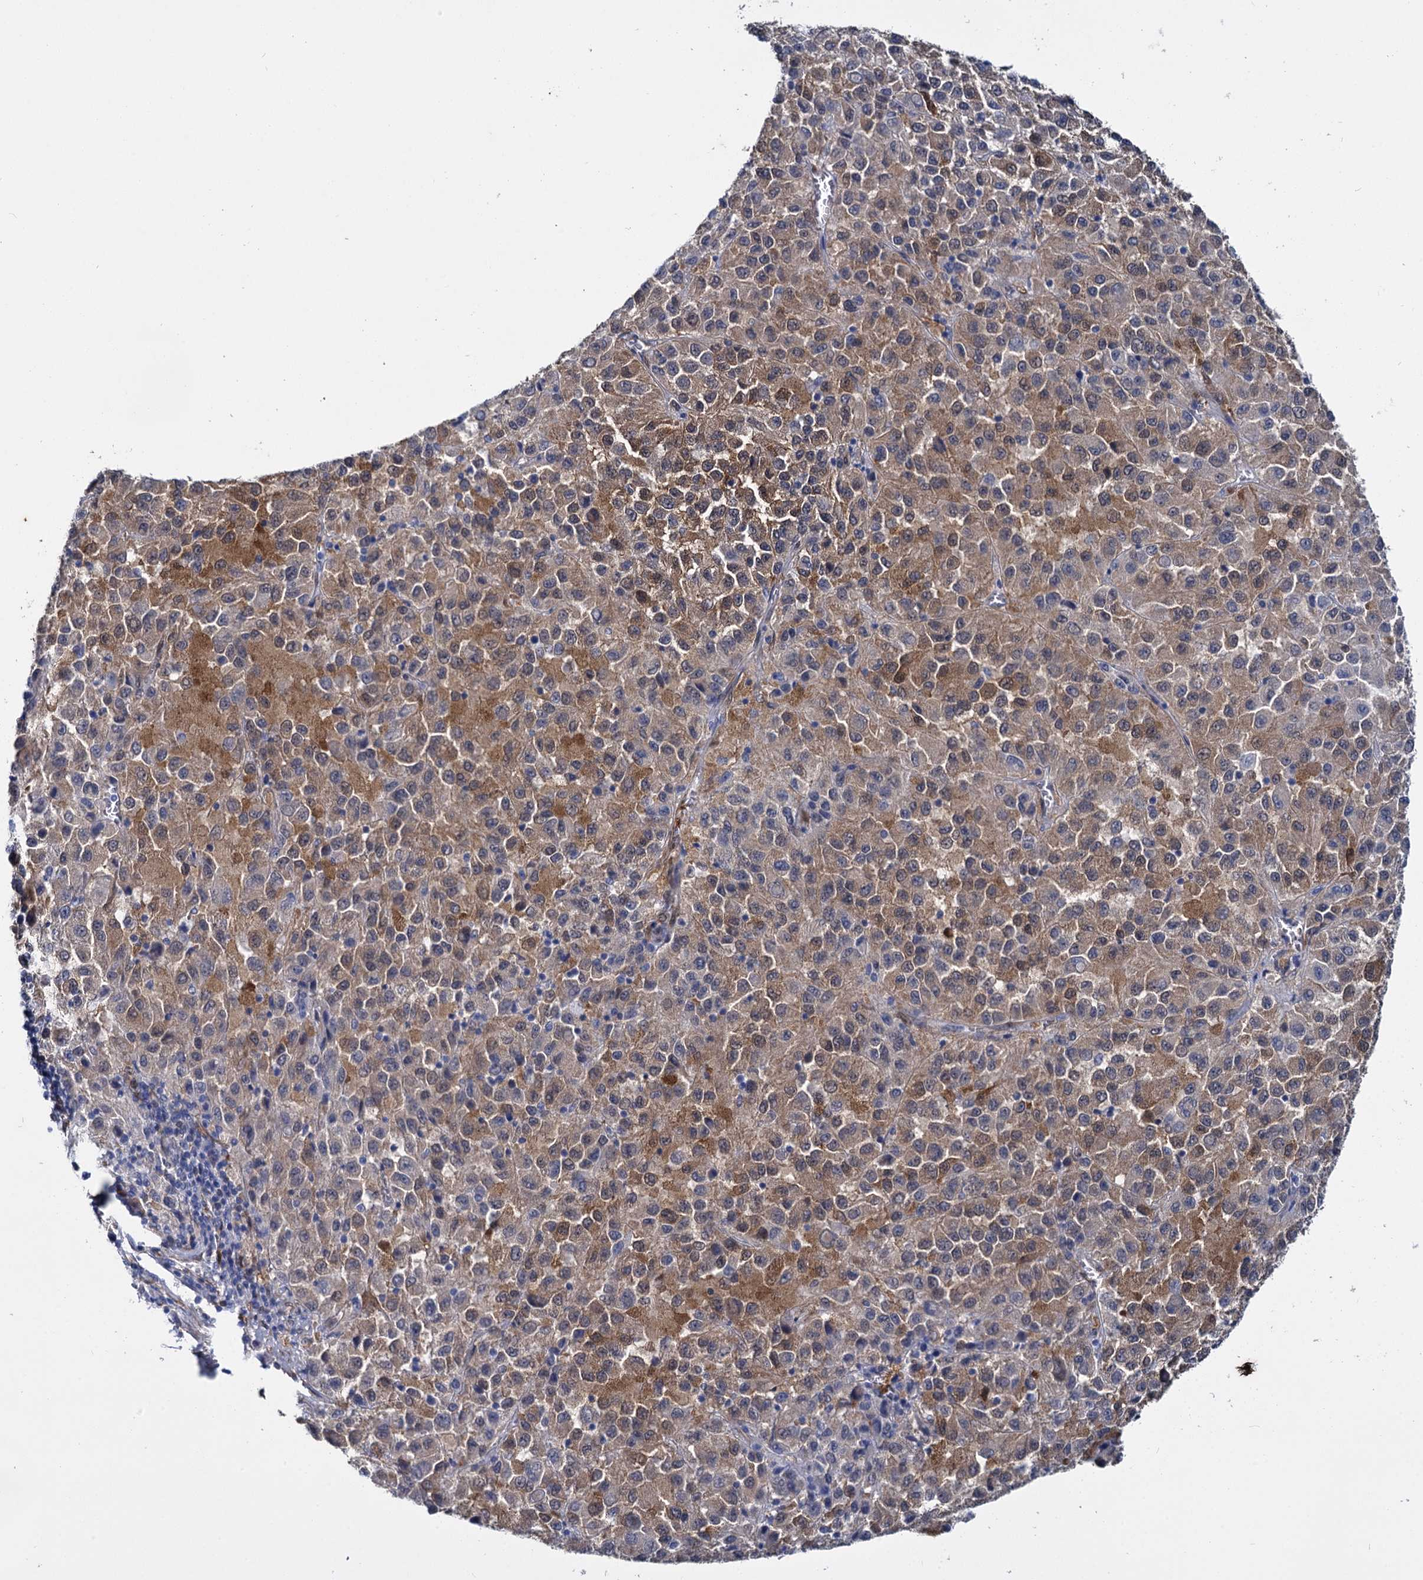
{"staining": {"intensity": "moderate", "quantity": "25%-75%", "location": "cytoplasmic/membranous"}, "tissue": "melanoma", "cell_type": "Tumor cells", "image_type": "cancer", "snomed": [{"axis": "morphology", "description": "Malignant melanoma, Metastatic site"}, {"axis": "topography", "description": "Lung"}], "caption": "Melanoma tissue exhibits moderate cytoplasmic/membranous expression in approximately 25%-75% of tumor cells", "gene": "GSTM3", "patient": {"sex": "male", "age": 64}}